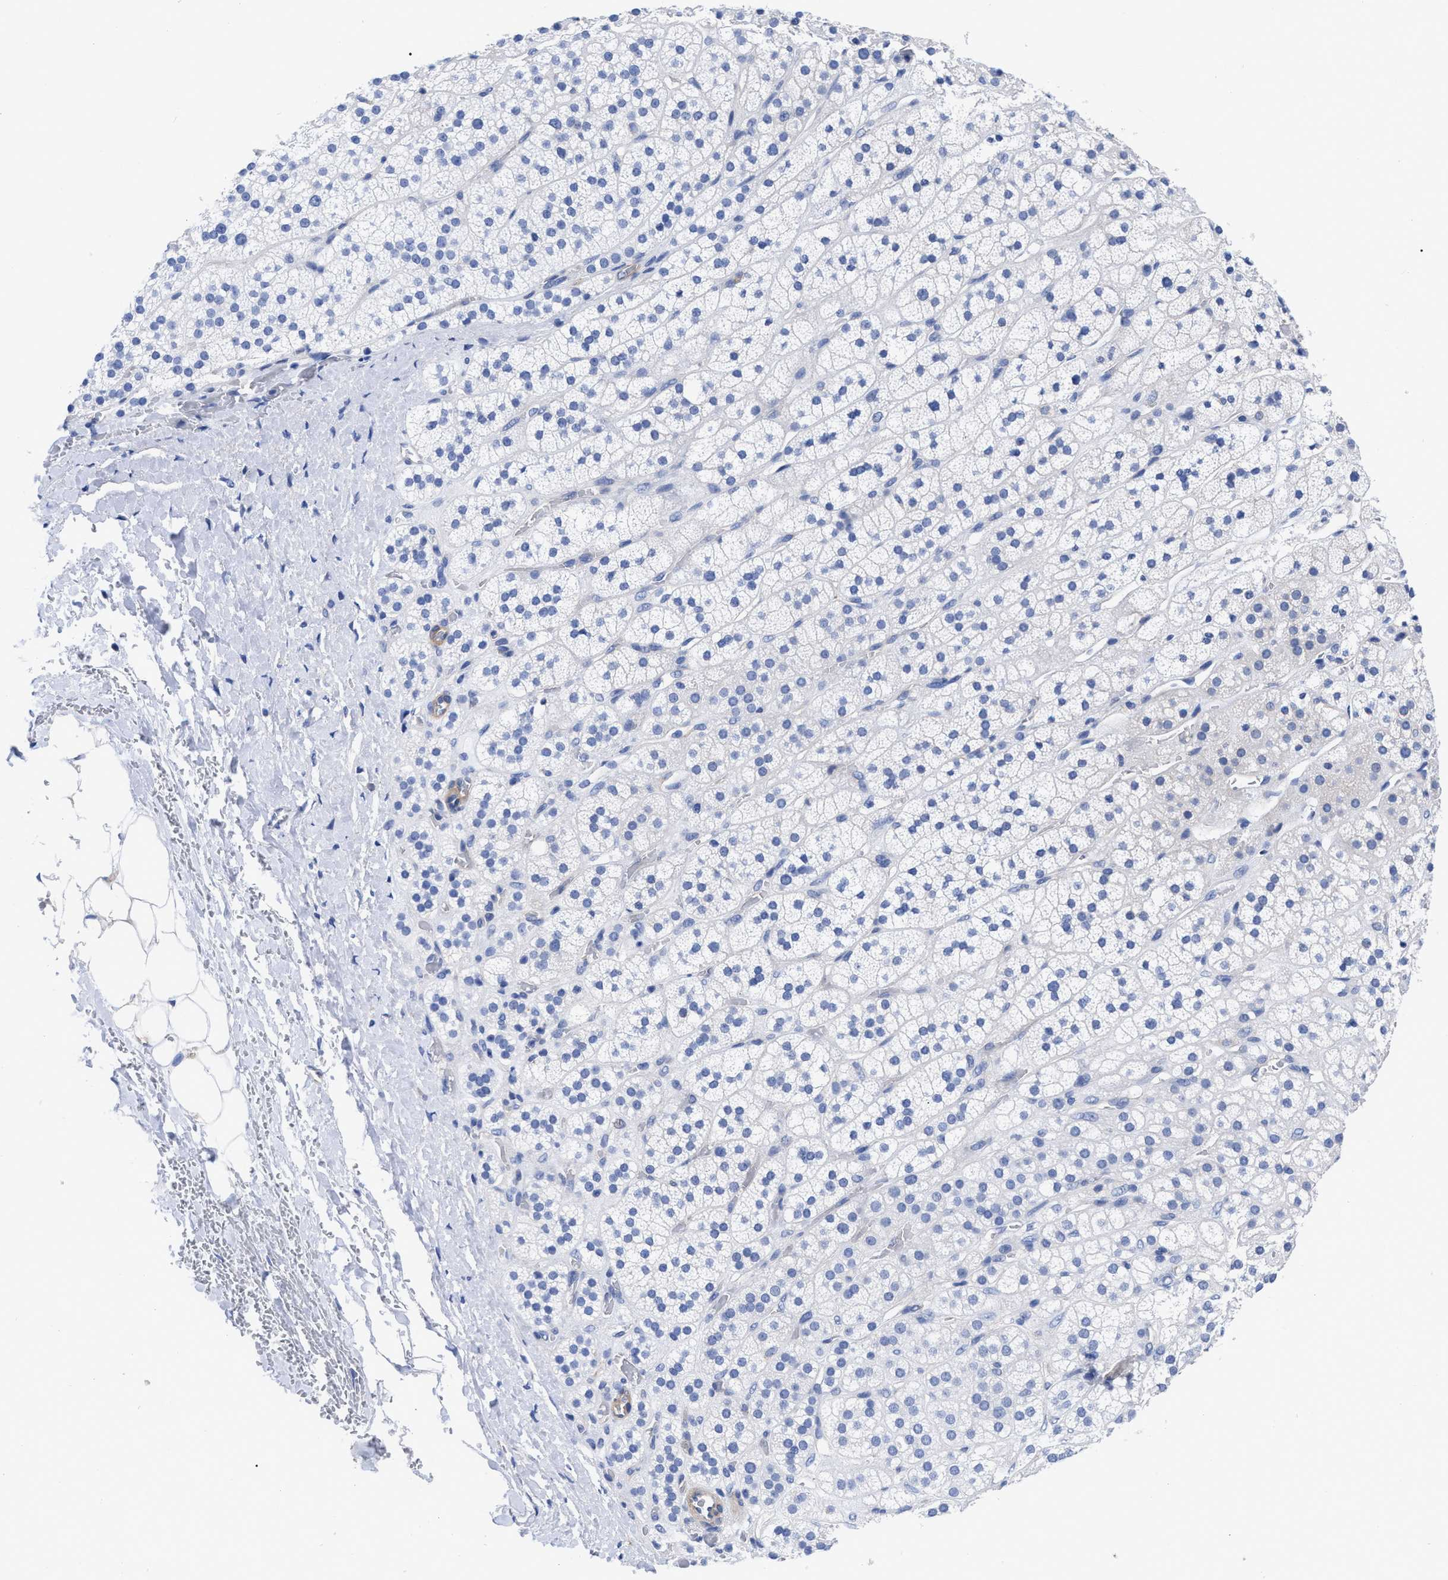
{"staining": {"intensity": "negative", "quantity": "none", "location": "none"}, "tissue": "adrenal gland", "cell_type": "Glandular cells", "image_type": "normal", "snomed": [{"axis": "morphology", "description": "Normal tissue, NOS"}, {"axis": "topography", "description": "Adrenal gland"}], "caption": "Micrograph shows no significant protein expression in glandular cells of unremarkable adrenal gland. (Stains: DAB immunohistochemistry with hematoxylin counter stain, Microscopy: brightfield microscopy at high magnification).", "gene": "IRAG2", "patient": {"sex": "male", "age": 56}}